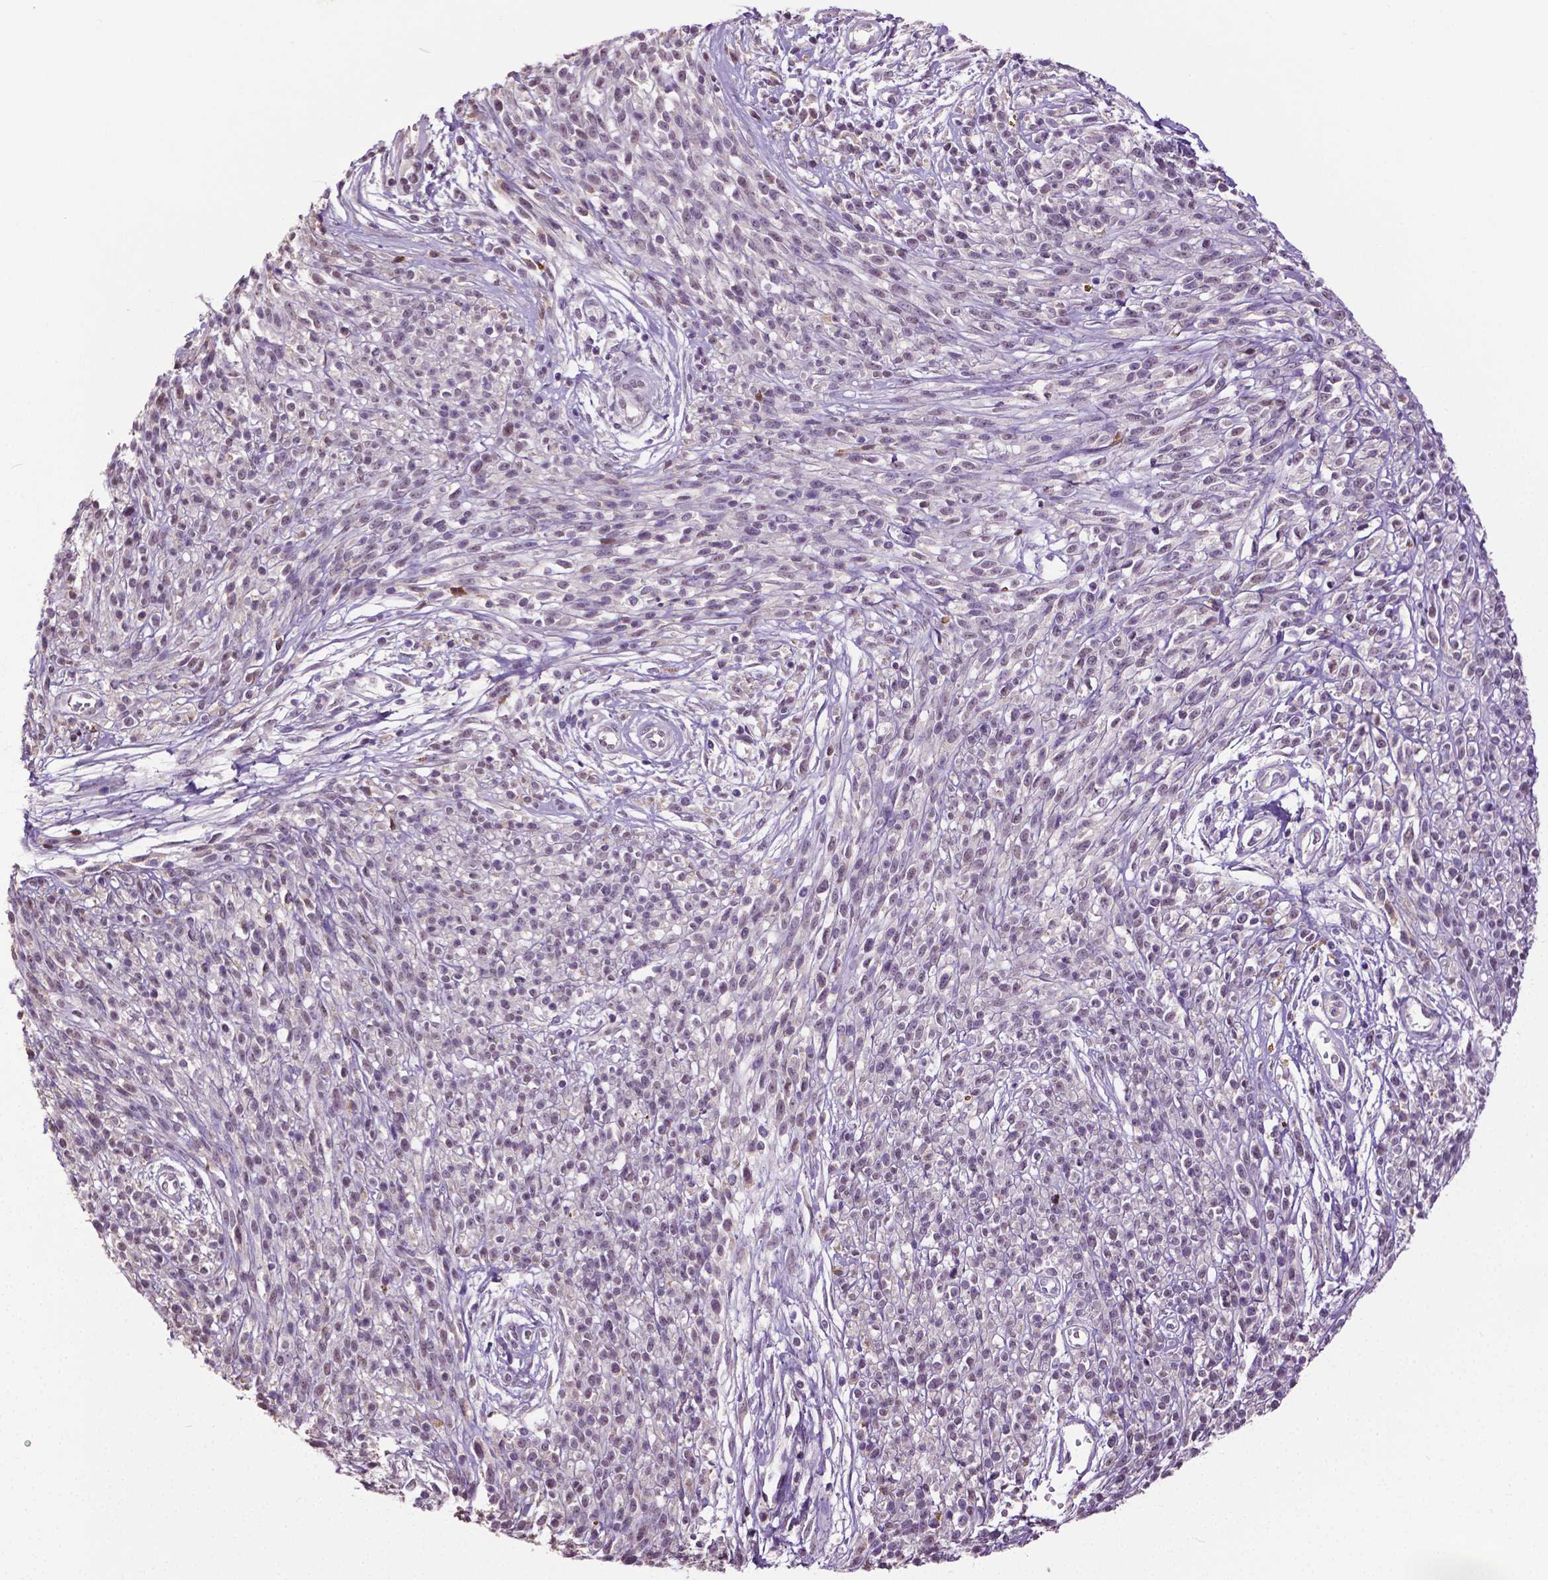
{"staining": {"intensity": "negative", "quantity": "none", "location": "none"}, "tissue": "melanoma", "cell_type": "Tumor cells", "image_type": "cancer", "snomed": [{"axis": "morphology", "description": "Malignant melanoma, NOS"}, {"axis": "topography", "description": "Skin"}, {"axis": "topography", "description": "Skin of trunk"}], "caption": "This is a photomicrograph of immunohistochemistry (IHC) staining of malignant melanoma, which shows no staining in tumor cells.", "gene": "PTPN5", "patient": {"sex": "male", "age": 74}}